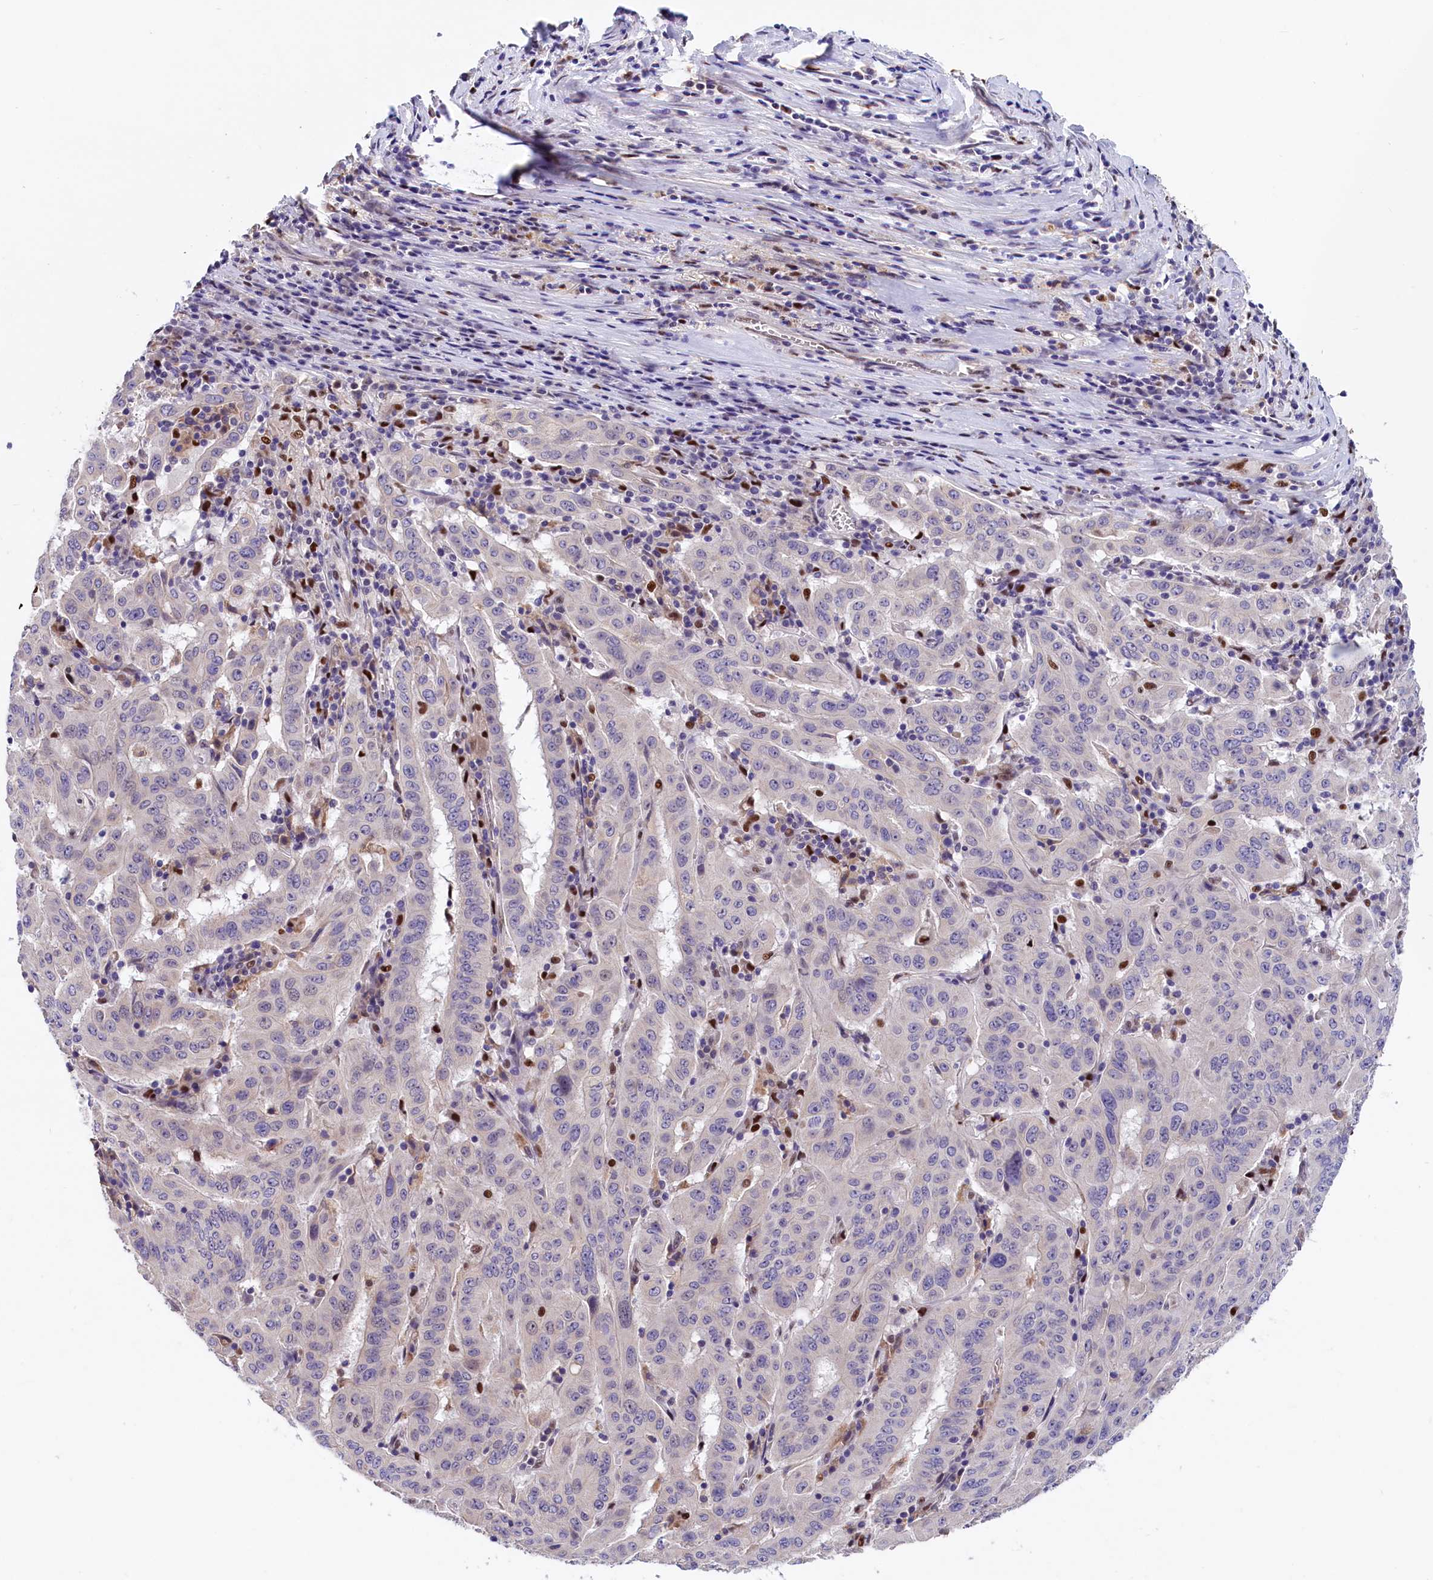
{"staining": {"intensity": "negative", "quantity": "none", "location": "none"}, "tissue": "pancreatic cancer", "cell_type": "Tumor cells", "image_type": "cancer", "snomed": [{"axis": "morphology", "description": "Adenocarcinoma, NOS"}, {"axis": "topography", "description": "Pancreas"}], "caption": "A photomicrograph of human pancreatic cancer (adenocarcinoma) is negative for staining in tumor cells. The staining is performed using DAB (3,3'-diaminobenzidine) brown chromogen with nuclei counter-stained in using hematoxylin.", "gene": "BTBD9", "patient": {"sex": "male", "age": 63}}